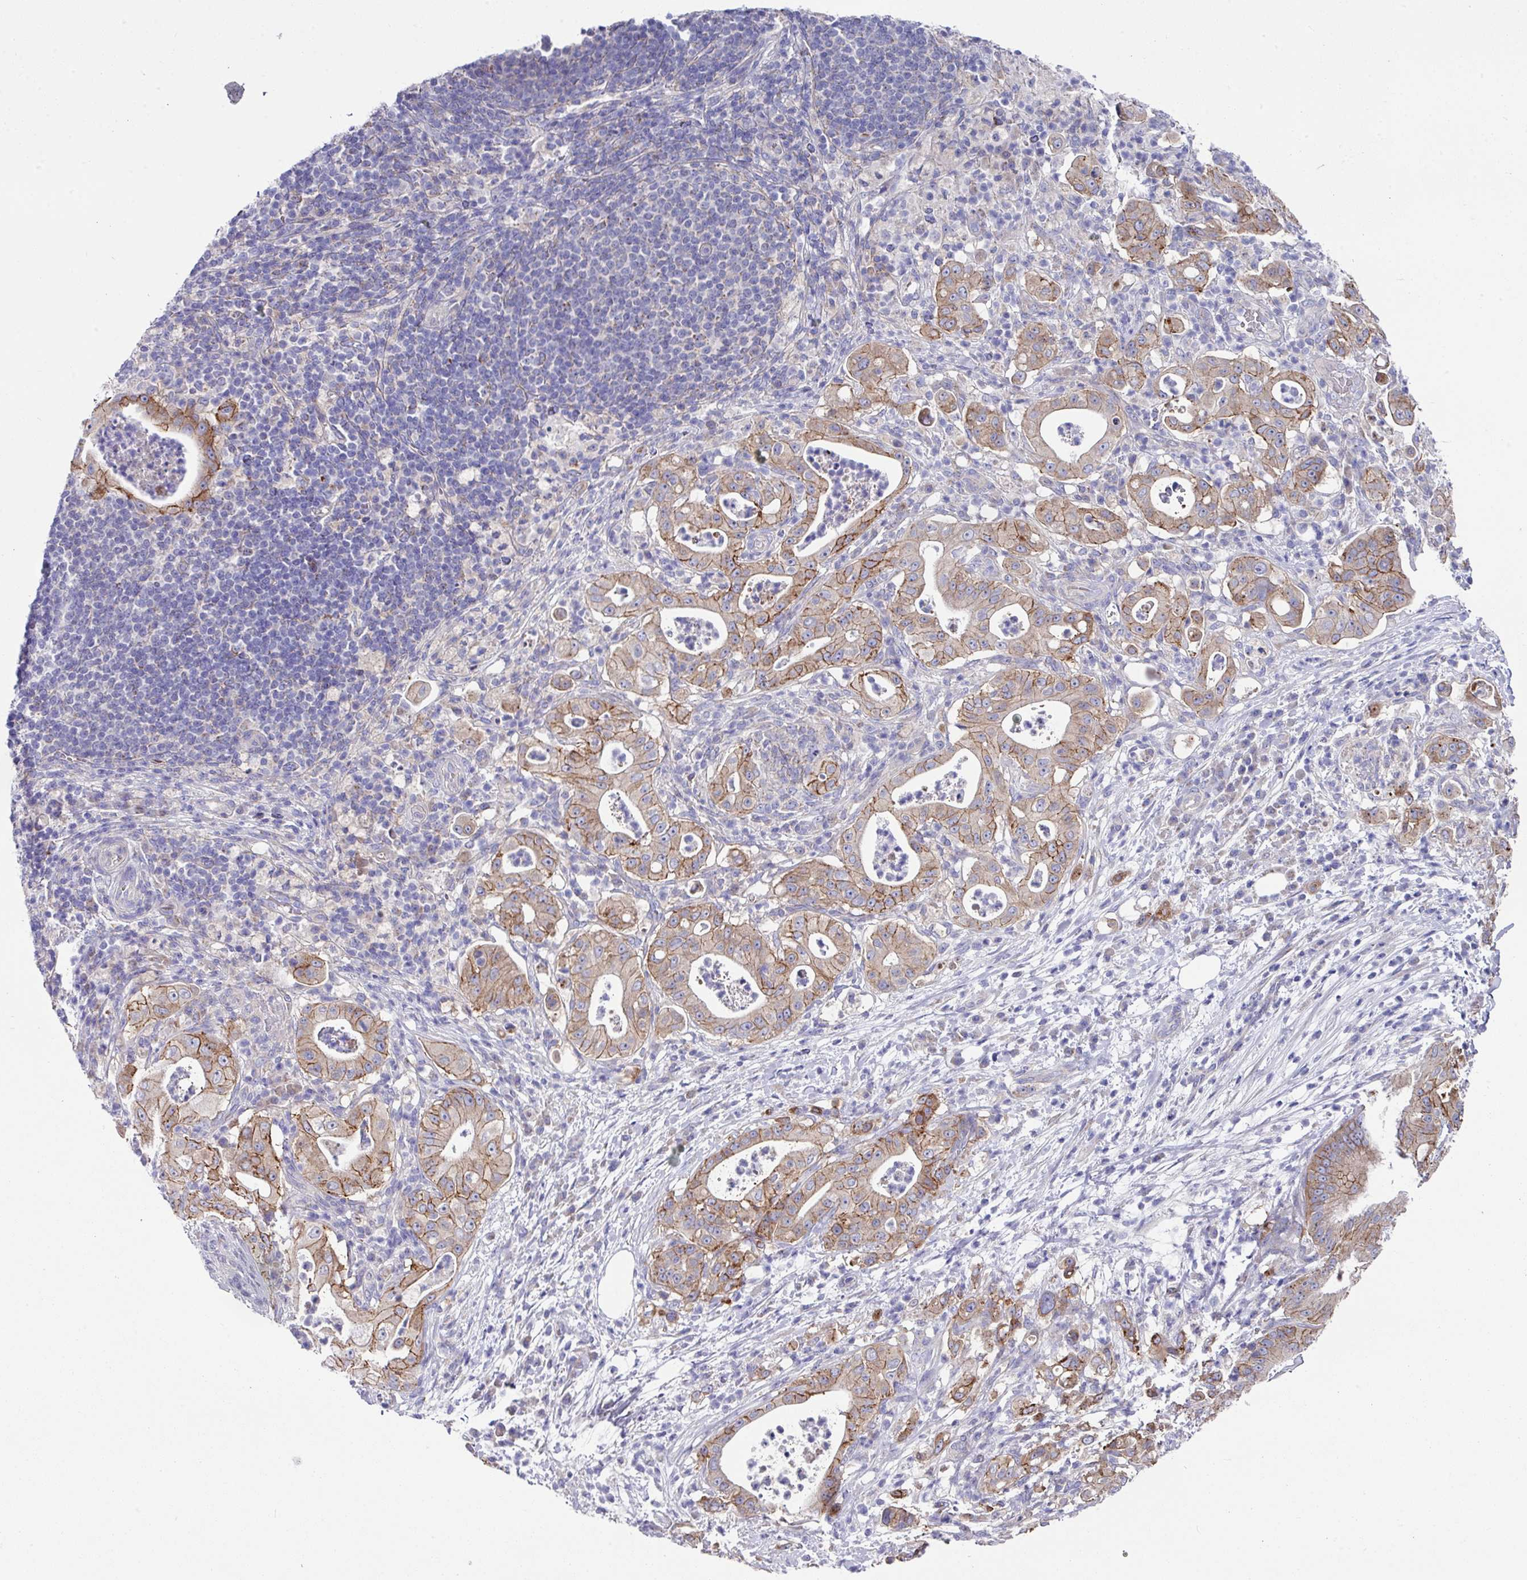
{"staining": {"intensity": "strong", "quantity": ">75%", "location": "cytoplasmic/membranous"}, "tissue": "pancreatic cancer", "cell_type": "Tumor cells", "image_type": "cancer", "snomed": [{"axis": "morphology", "description": "Adenocarcinoma, NOS"}, {"axis": "topography", "description": "Pancreas"}], "caption": "Strong cytoplasmic/membranous positivity is appreciated in about >75% of tumor cells in adenocarcinoma (pancreatic). The protein of interest is stained brown, and the nuclei are stained in blue (DAB (3,3'-diaminobenzidine) IHC with brightfield microscopy, high magnification).", "gene": "CLDN1", "patient": {"sex": "male", "age": 71}}